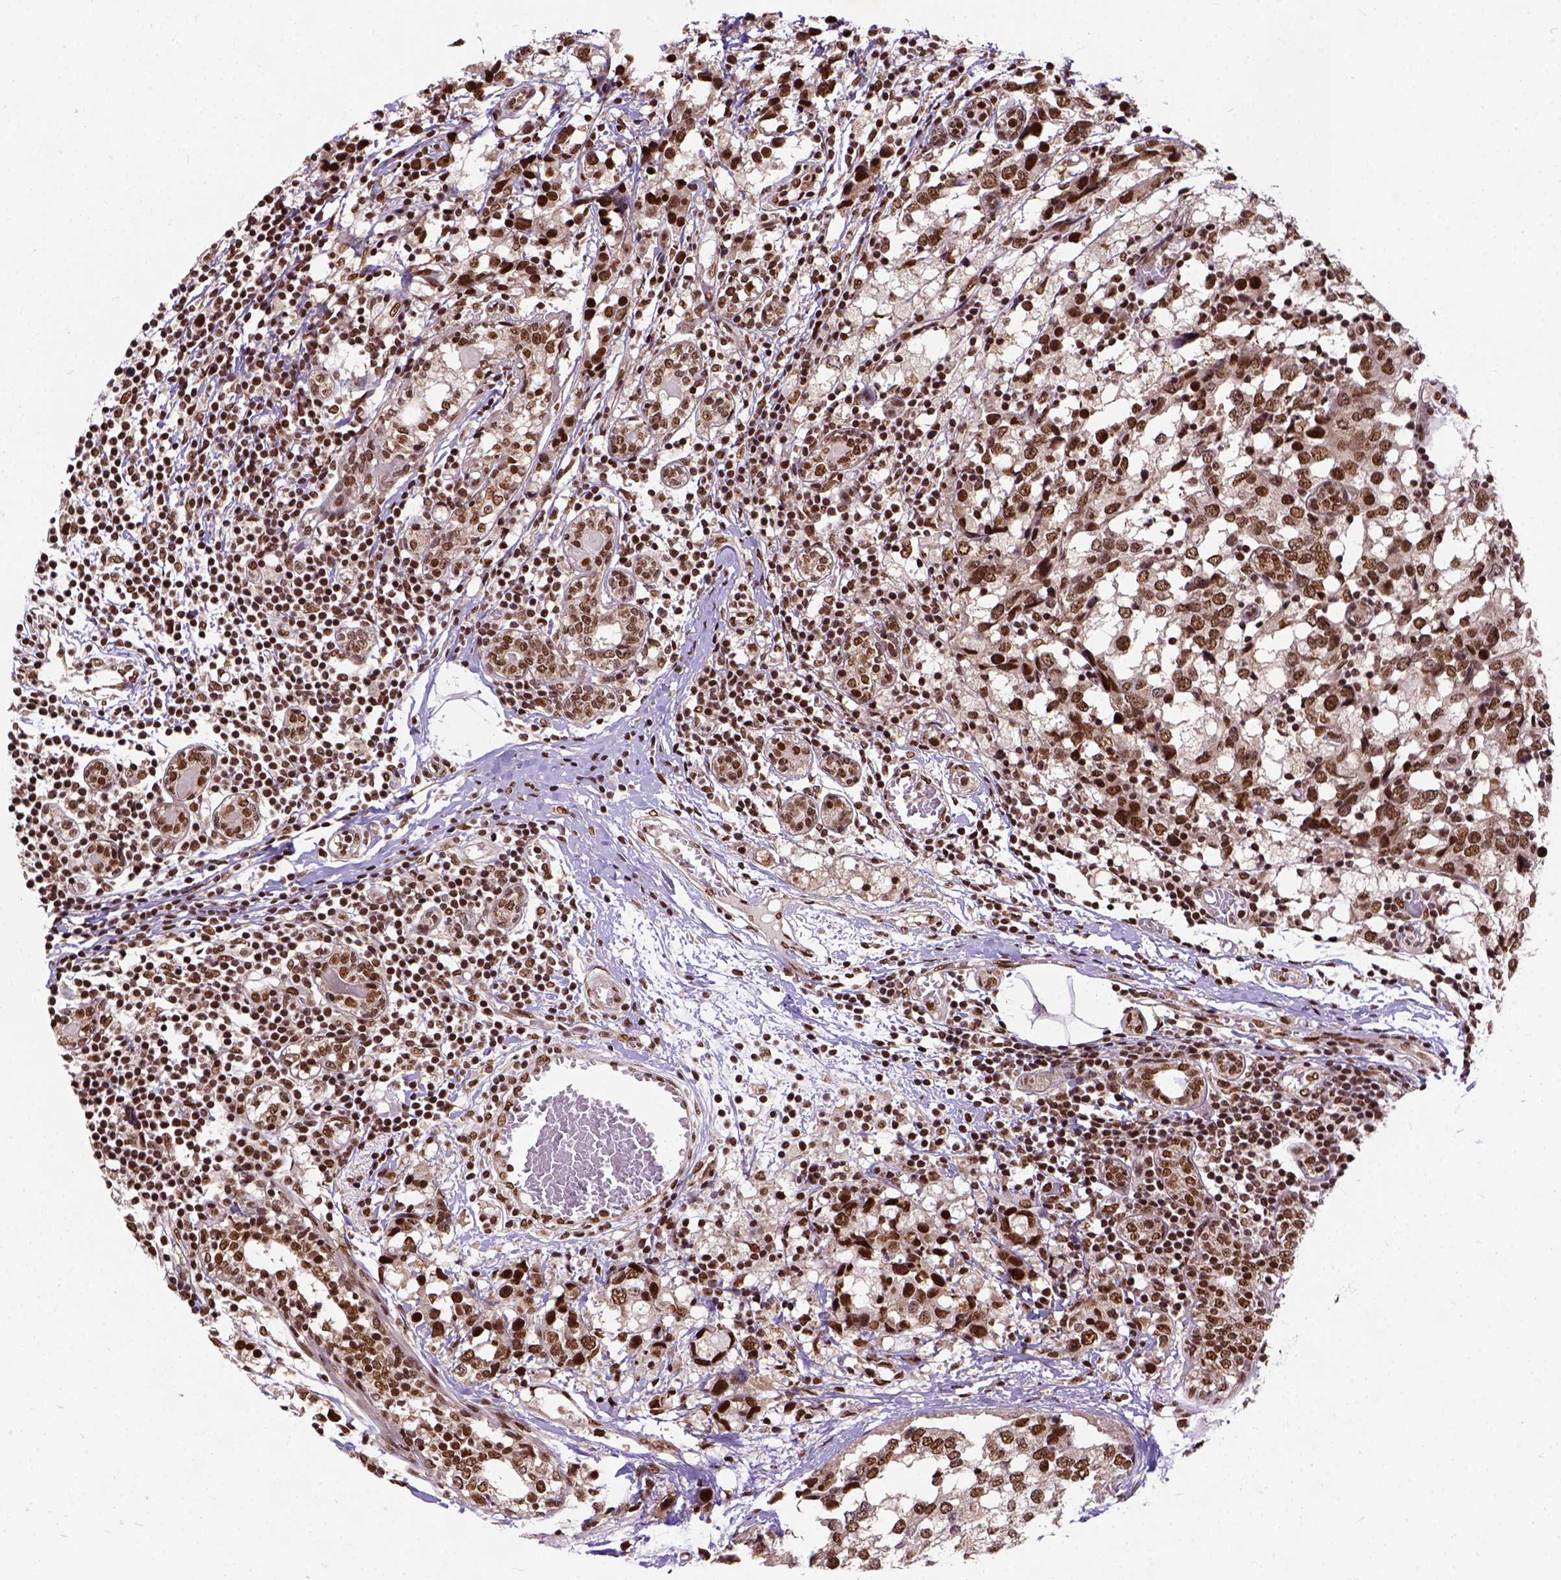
{"staining": {"intensity": "strong", "quantity": ">75%", "location": "nuclear"}, "tissue": "breast cancer", "cell_type": "Tumor cells", "image_type": "cancer", "snomed": [{"axis": "morphology", "description": "Lobular carcinoma"}, {"axis": "topography", "description": "Breast"}], "caption": "Protein staining by IHC exhibits strong nuclear expression in approximately >75% of tumor cells in lobular carcinoma (breast).", "gene": "NACC1", "patient": {"sex": "female", "age": 59}}